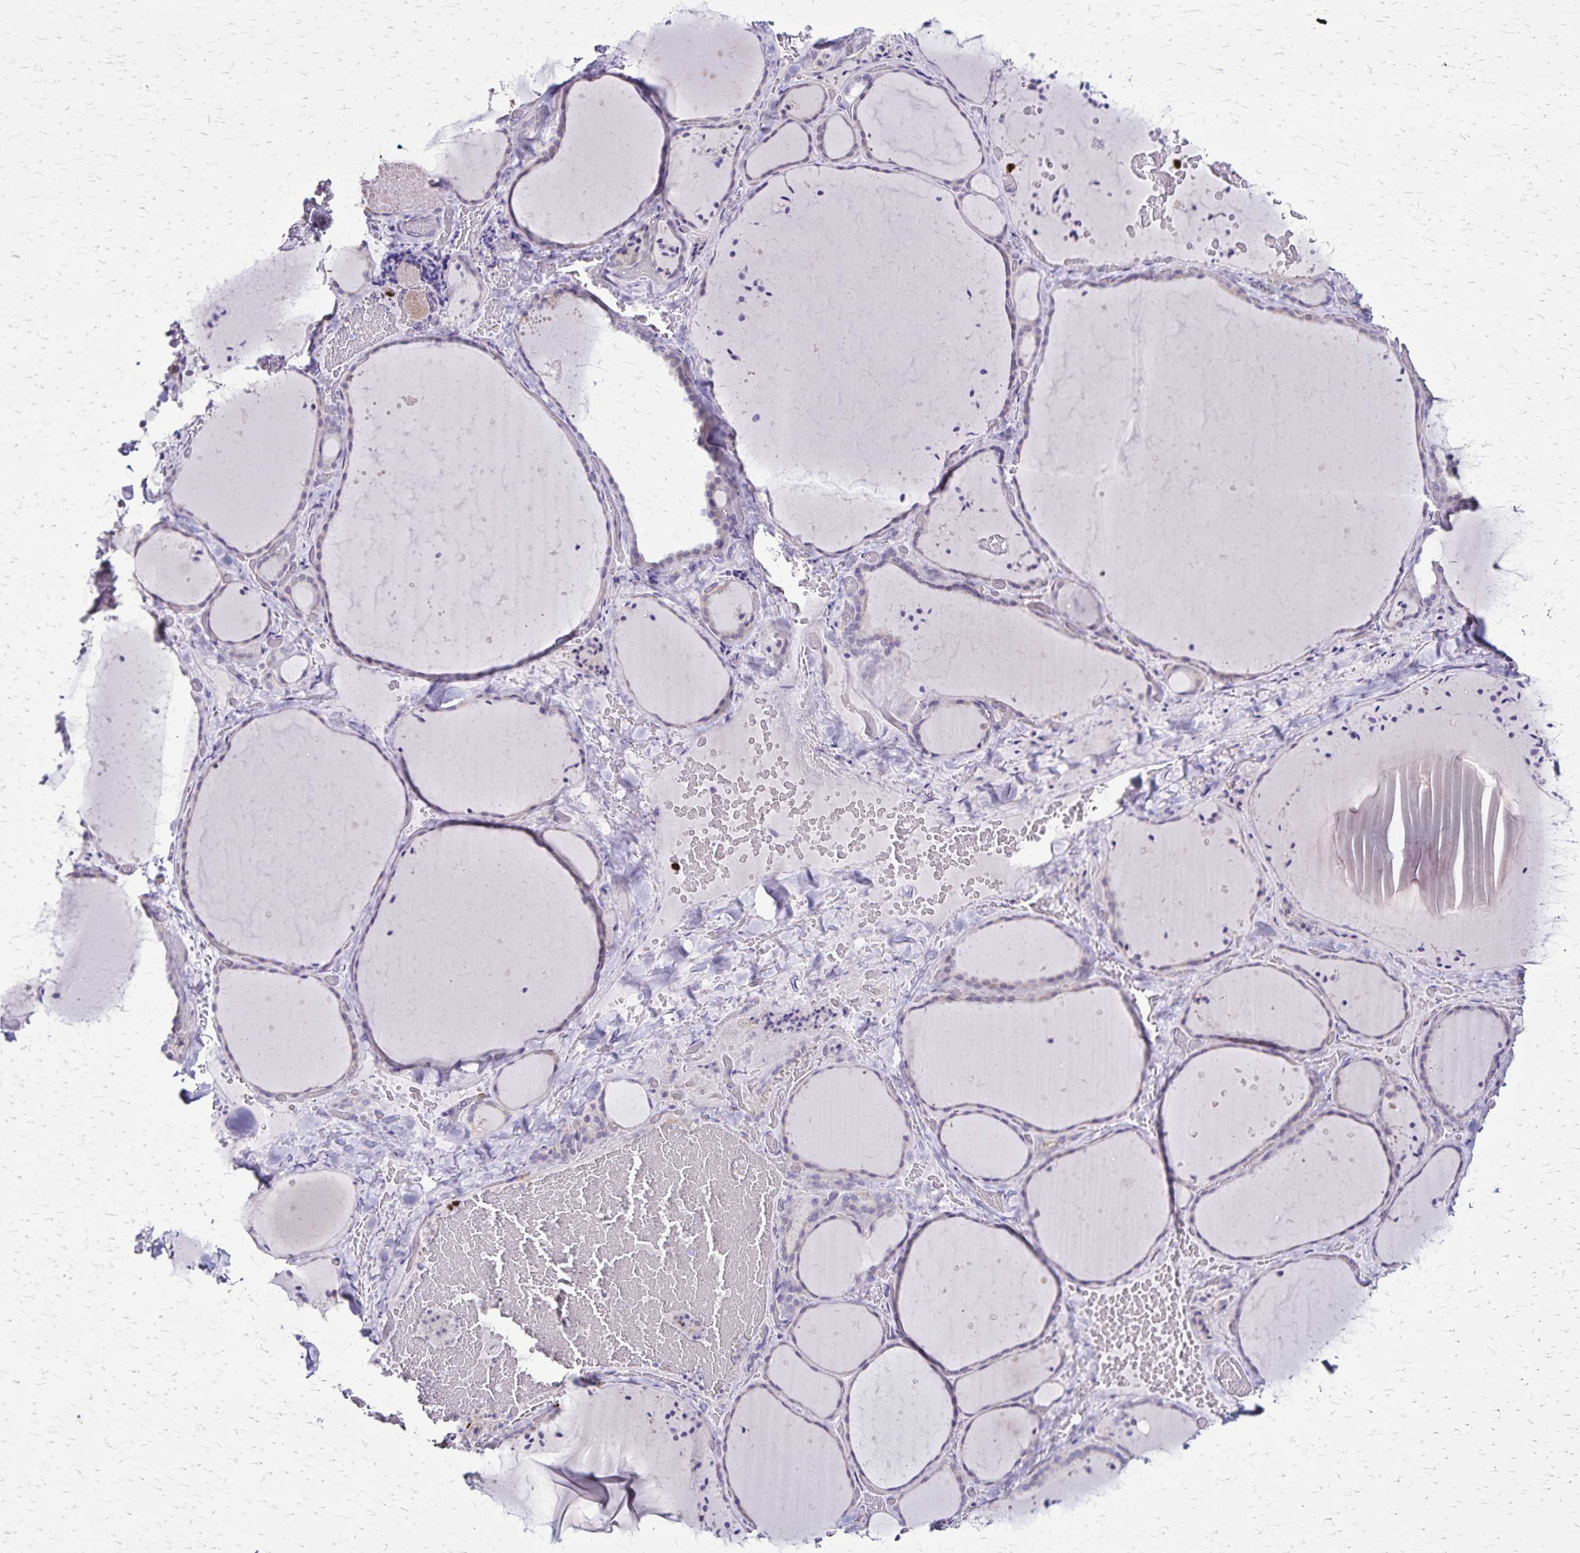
{"staining": {"intensity": "negative", "quantity": "none", "location": "none"}, "tissue": "thyroid gland", "cell_type": "Glandular cells", "image_type": "normal", "snomed": [{"axis": "morphology", "description": "Normal tissue, NOS"}, {"axis": "topography", "description": "Thyroid gland"}], "caption": "This image is of unremarkable thyroid gland stained with IHC to label a protein in brown with the nuclei are counter-stained blue. There is no expression in glandular cells.", "gene": "ULBP3", "patient": {"sex": "female", "age": 36}}